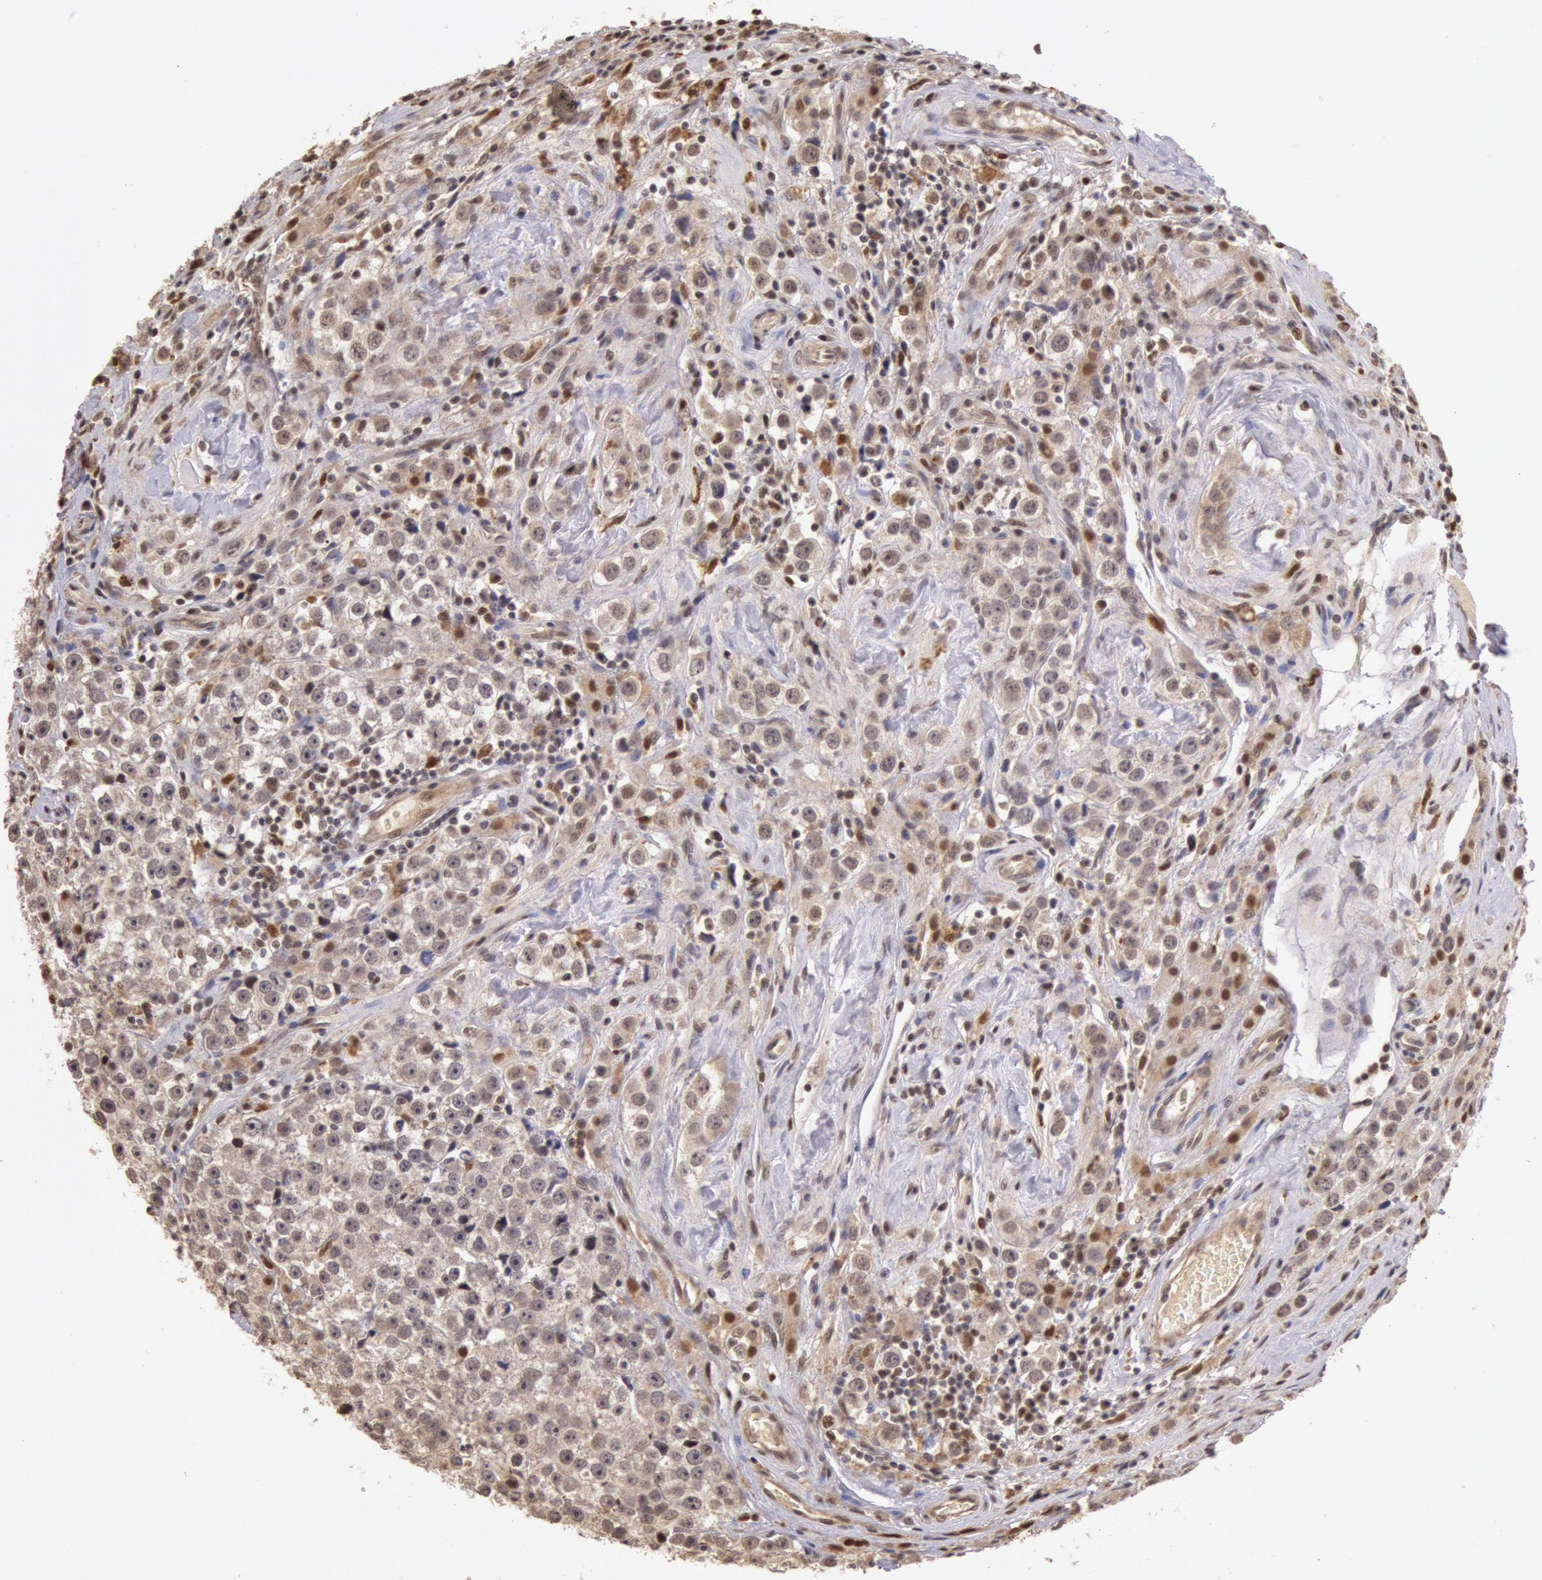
{"staining": {"intensity": "weak", "quantity": "25%-75%", "location": "nuclear"}, "tissue": "testis cancer", "cell_type": "Tumor cells", "image_type": "cancer", "snomed": [{"axis": "morphology", "description": "Seminoma, NOS"}, {"axis": "topography", "description": "Testis"}], "caption": "Immunohistochemical staining of testis cancer exhibits low levels of weak nuclear protein expression in about 25%-75% of tumor cells.", "gene": "LIG4", "patient": {"sex": "male", "age": 32}}